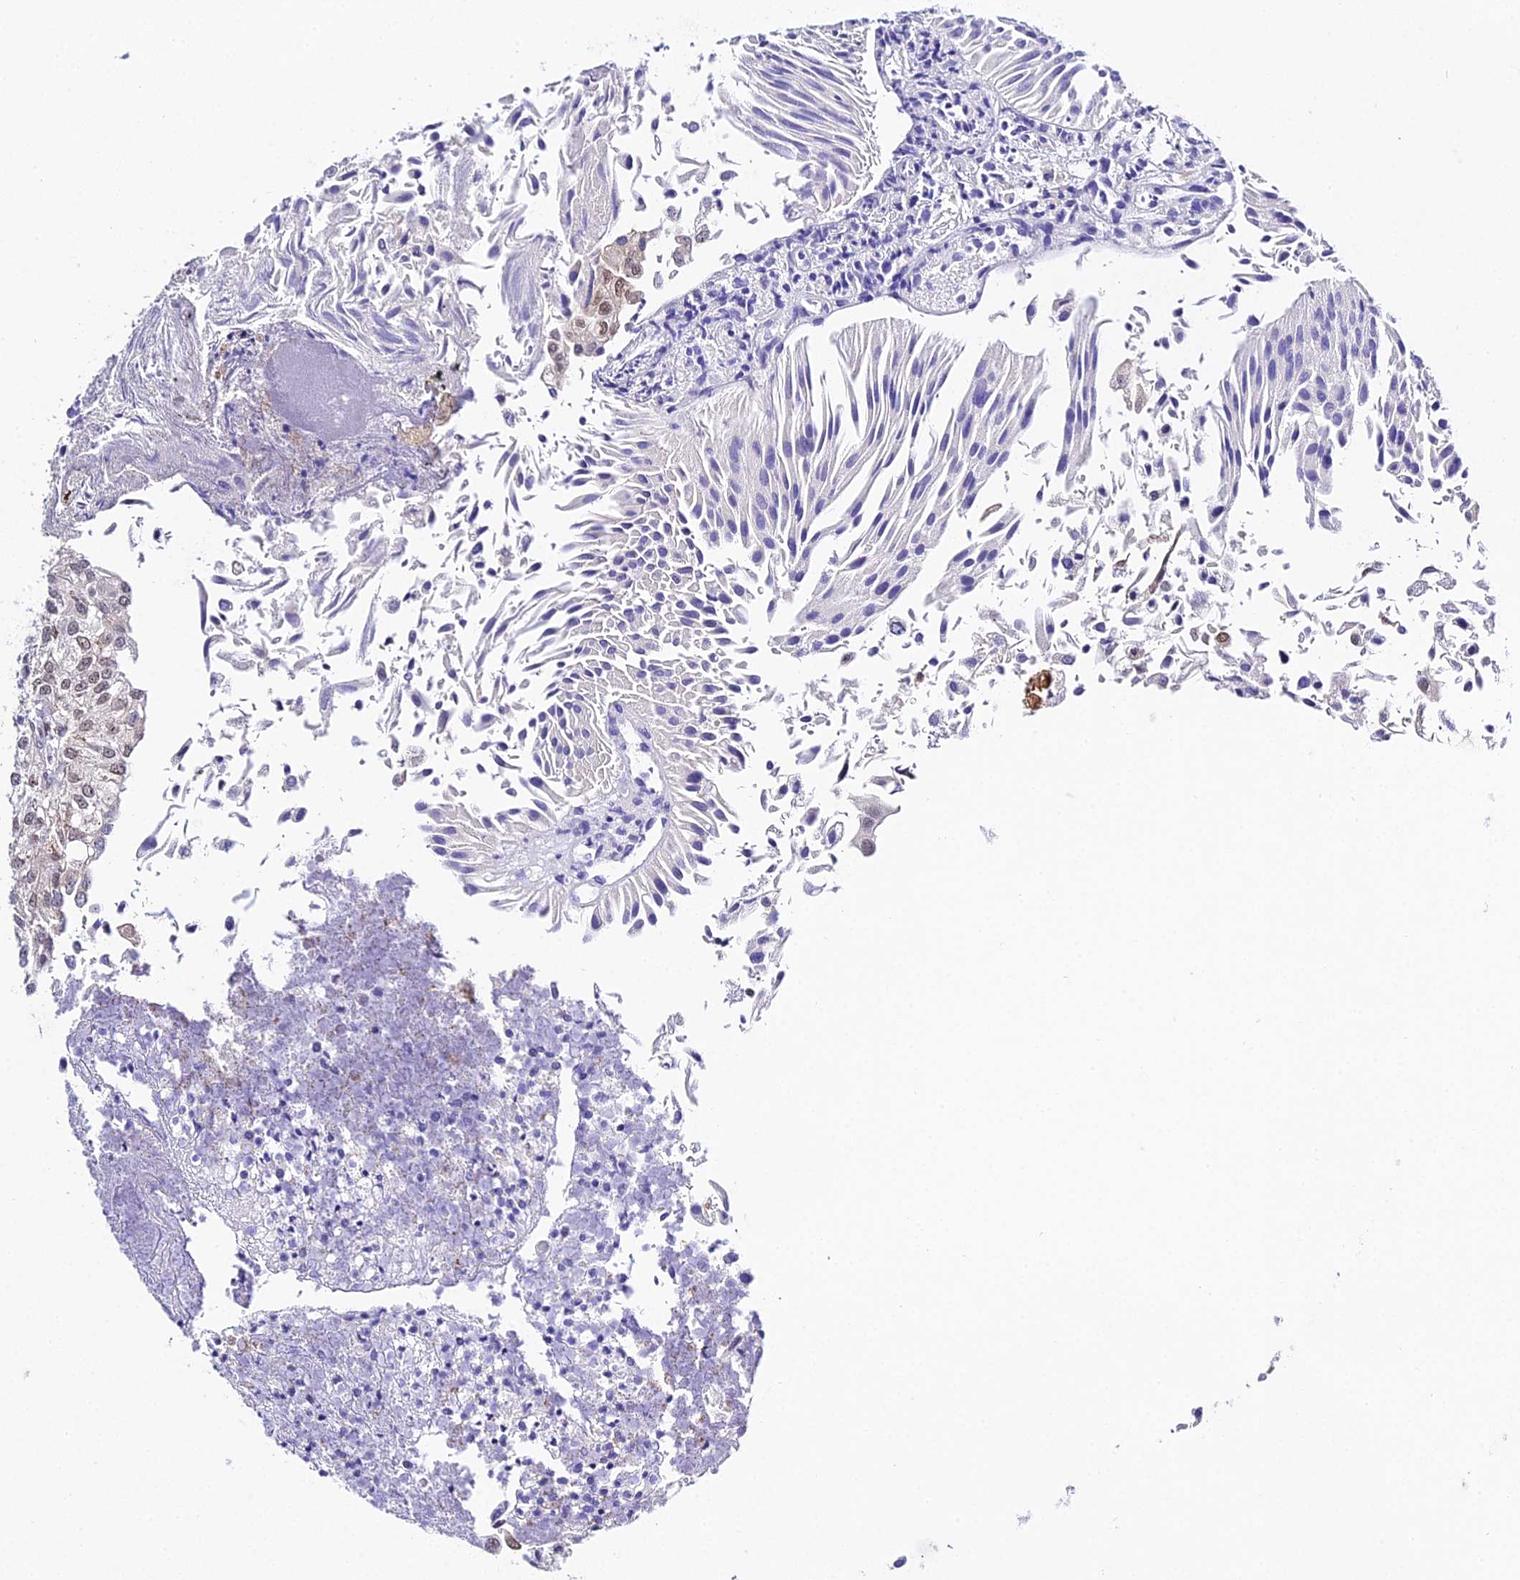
{"staining": {"intensity": "negative", "quantity": "none", "location": "none"}, "tissue": "urothelial cancer", "cell_type": "Tumor cells", "image_type": "cancer", "snomed": [{"axis": "morphology", "description": "Urothelial carcinoma, Low grade"}, {"axis": "topography", "description": "Urinary bladder"}], "caption": "Immunohistochemistry photomicrograph of neoplastic tissue: urothelial carcinoma (low-grade) stained with DAB demonstrates no significant protein expression in tumor cells.", "gene": "POFUT2", "patient": {"sex": "female", "age": 89}}